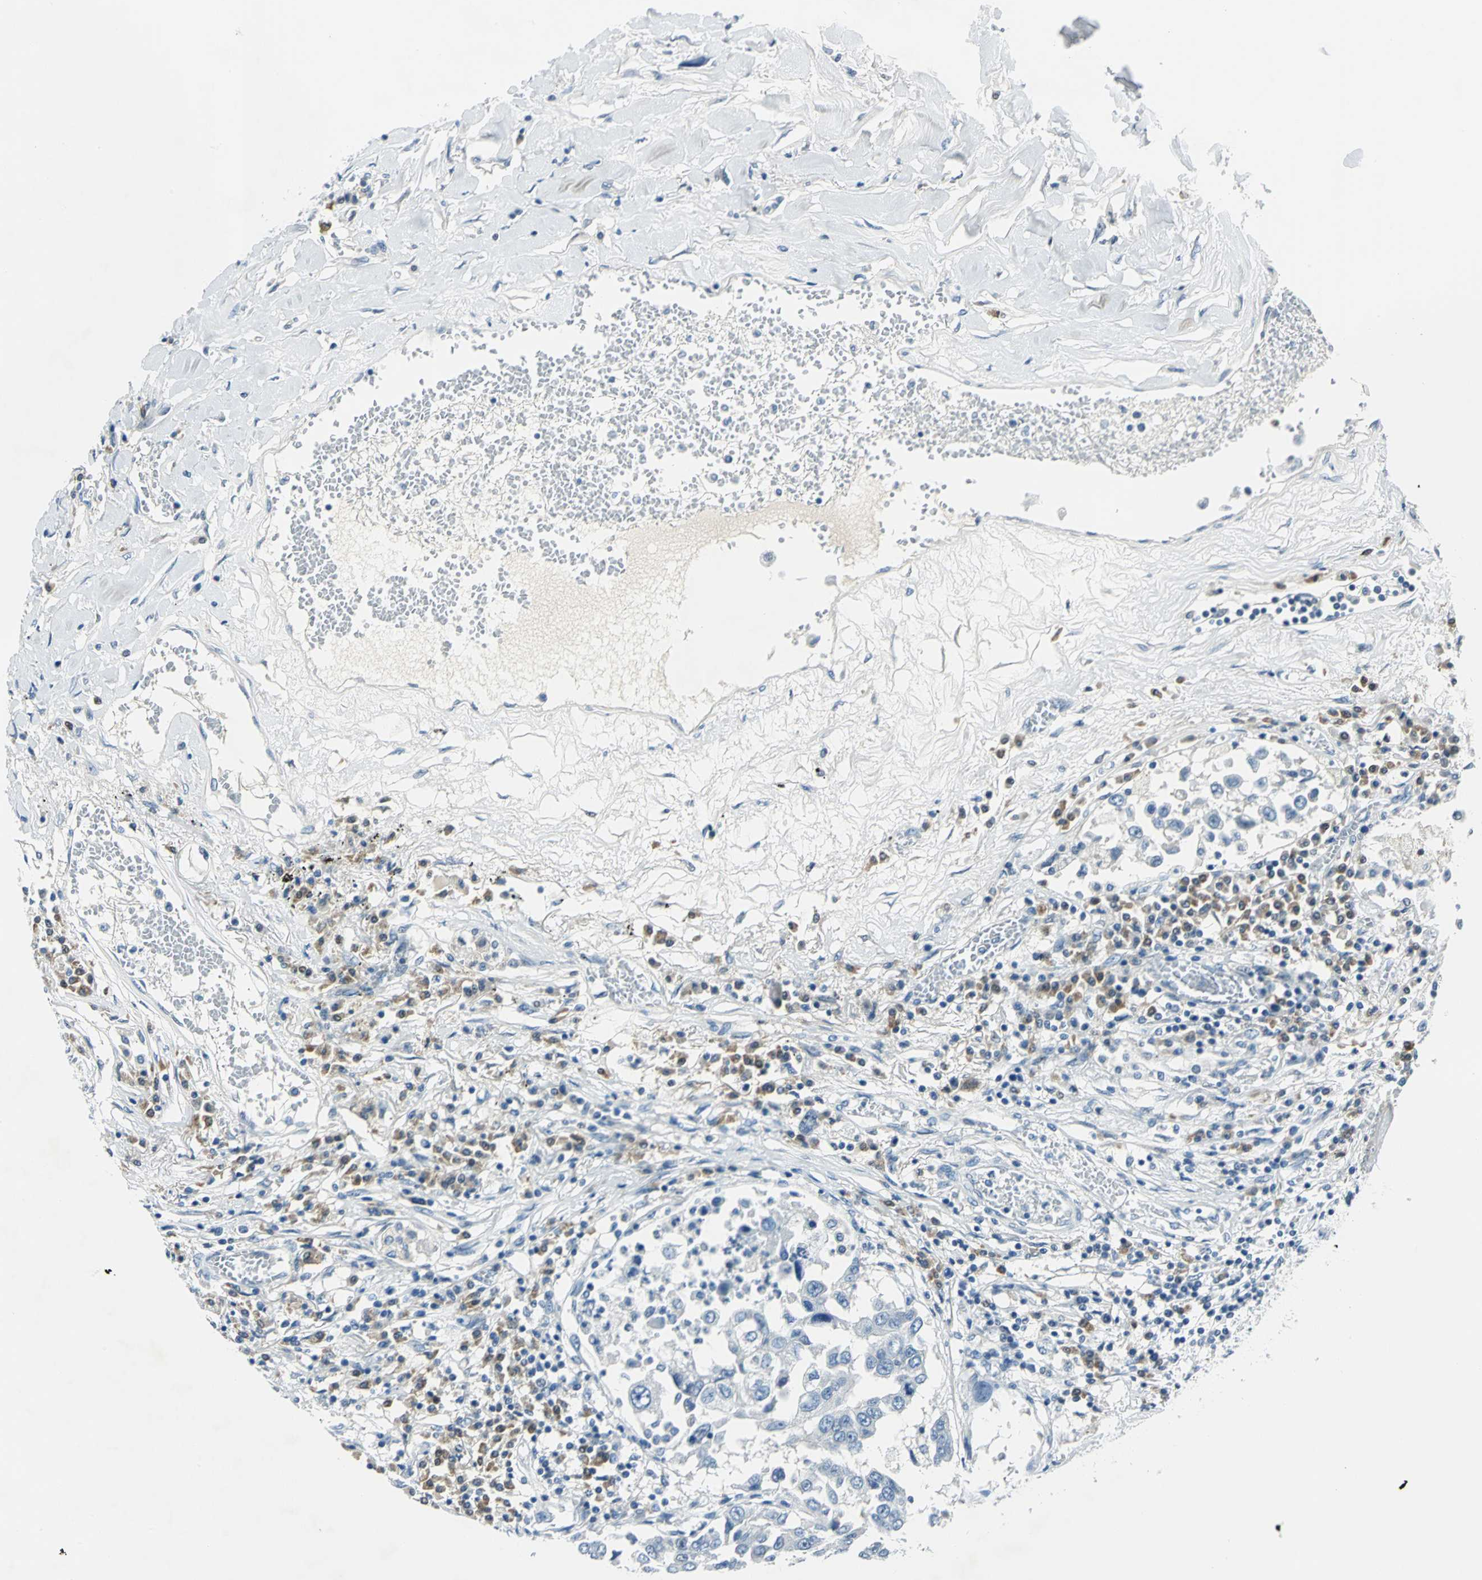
{"staining": {"intensity": "negative", "quantity": "none", "location": "none"}, "tissue": "lung cancer", "cell_type": "Tumor cells", "image_type": "cancer", "snomed": [{"axis": "morphology", "description": "Squamous cell carcinoma, NOS"}, {"axis": "topography", "description": "Lung"}], "caption": "There is no significant staining in tumor cells of squamous cell carcinoma (lung).", "gene": "AKR1A1", "patient": {"sex": "male", "age": 71}}